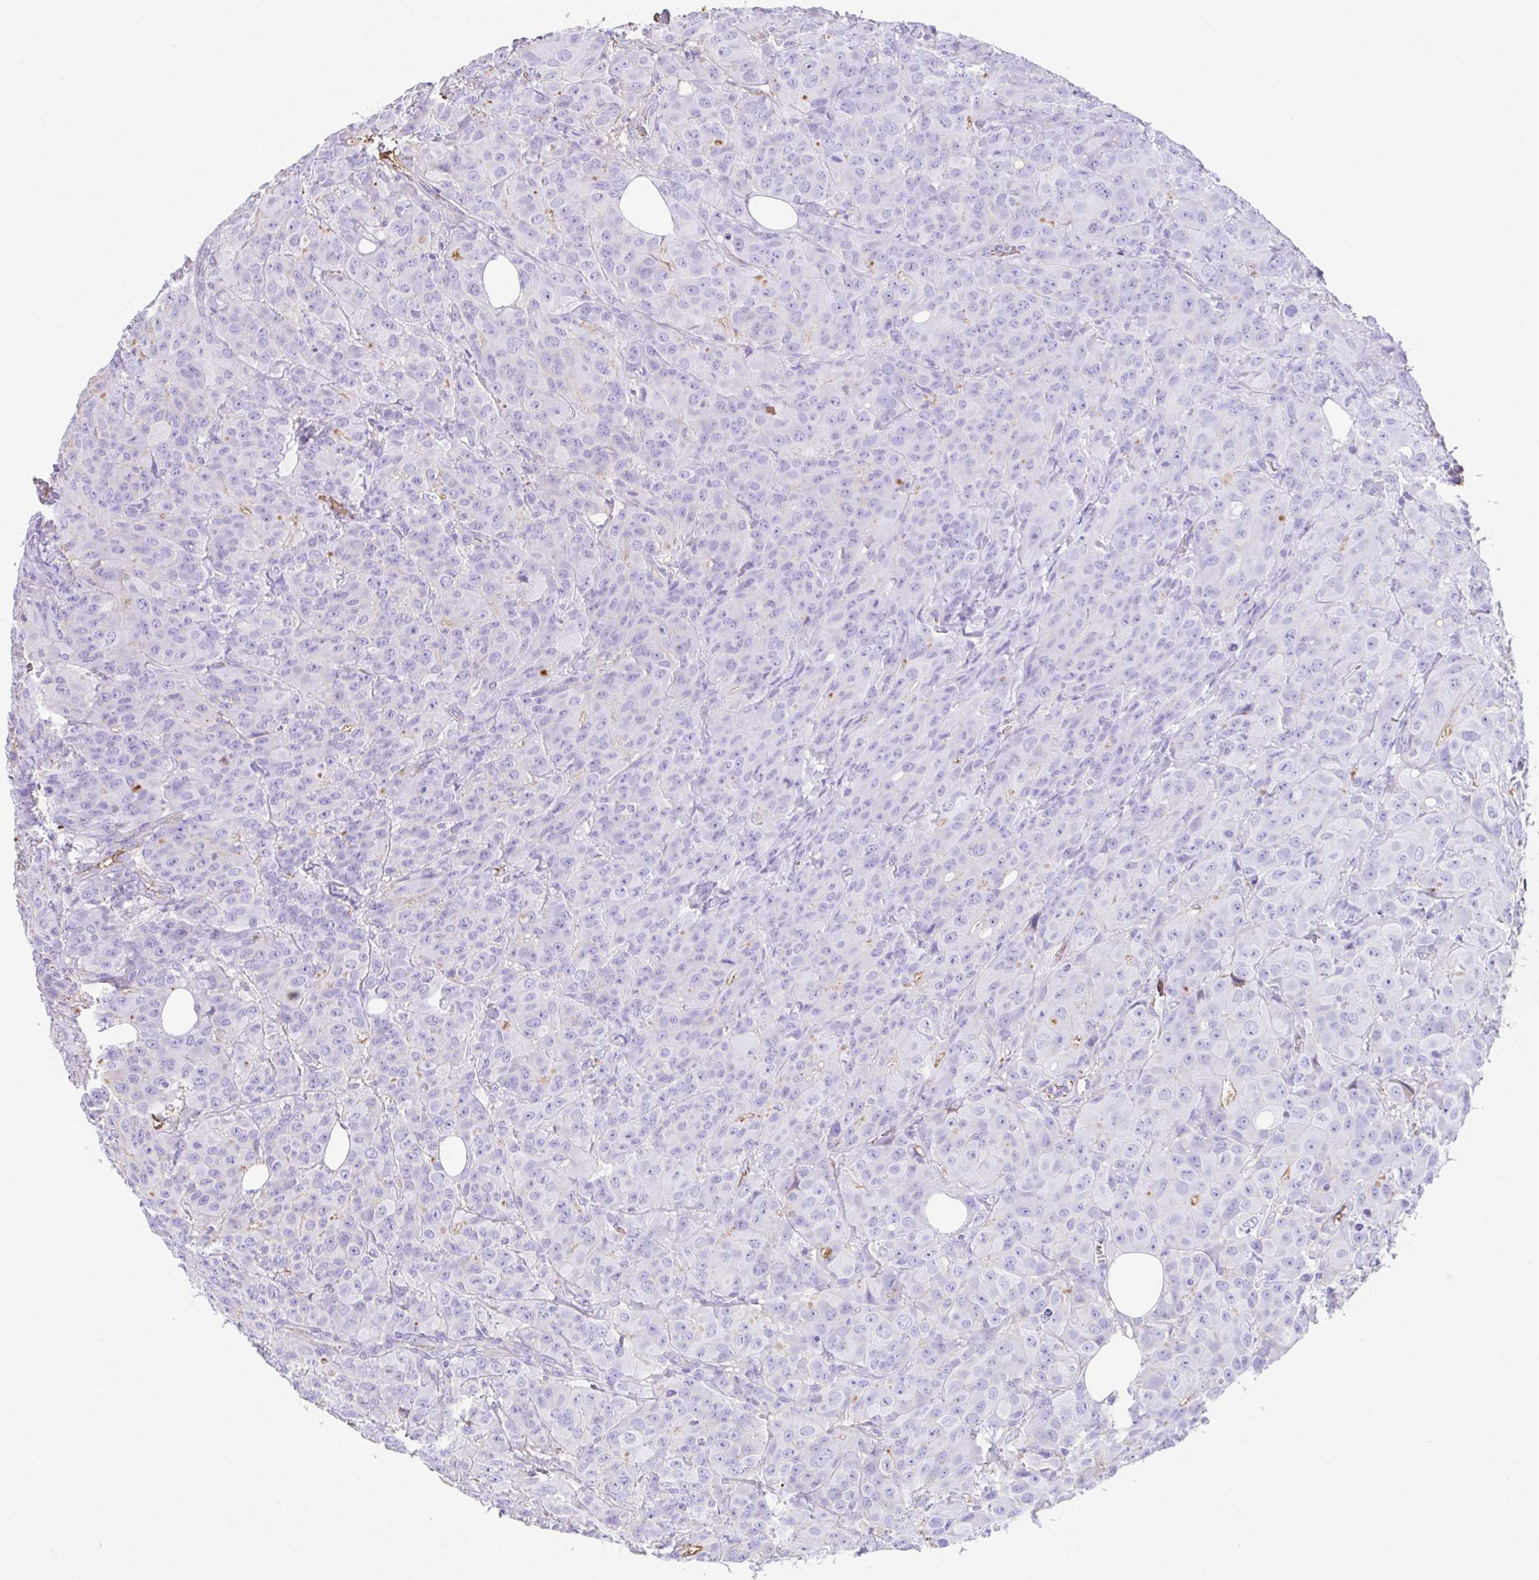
{"staining": {"intensity": "negative", "quantity": "none", "location": "none"}, "tissue": "breast cancer", "cell_type": "Tumor cells", "image_type": "cancer", "snomed": [{"axis": "morphology", "description": "Normal tissue, NOS"}, {"axis": "morphology", "description": "Duct carcinoma"}, {"axis": "topography", "description": "Breast"}], "caption": "Image shows no significant protein positivity in tumor cells of intraductal carcinoma (breast).", "gene": "HOXC12", "patient": {"sex": "female", "age": 43}}